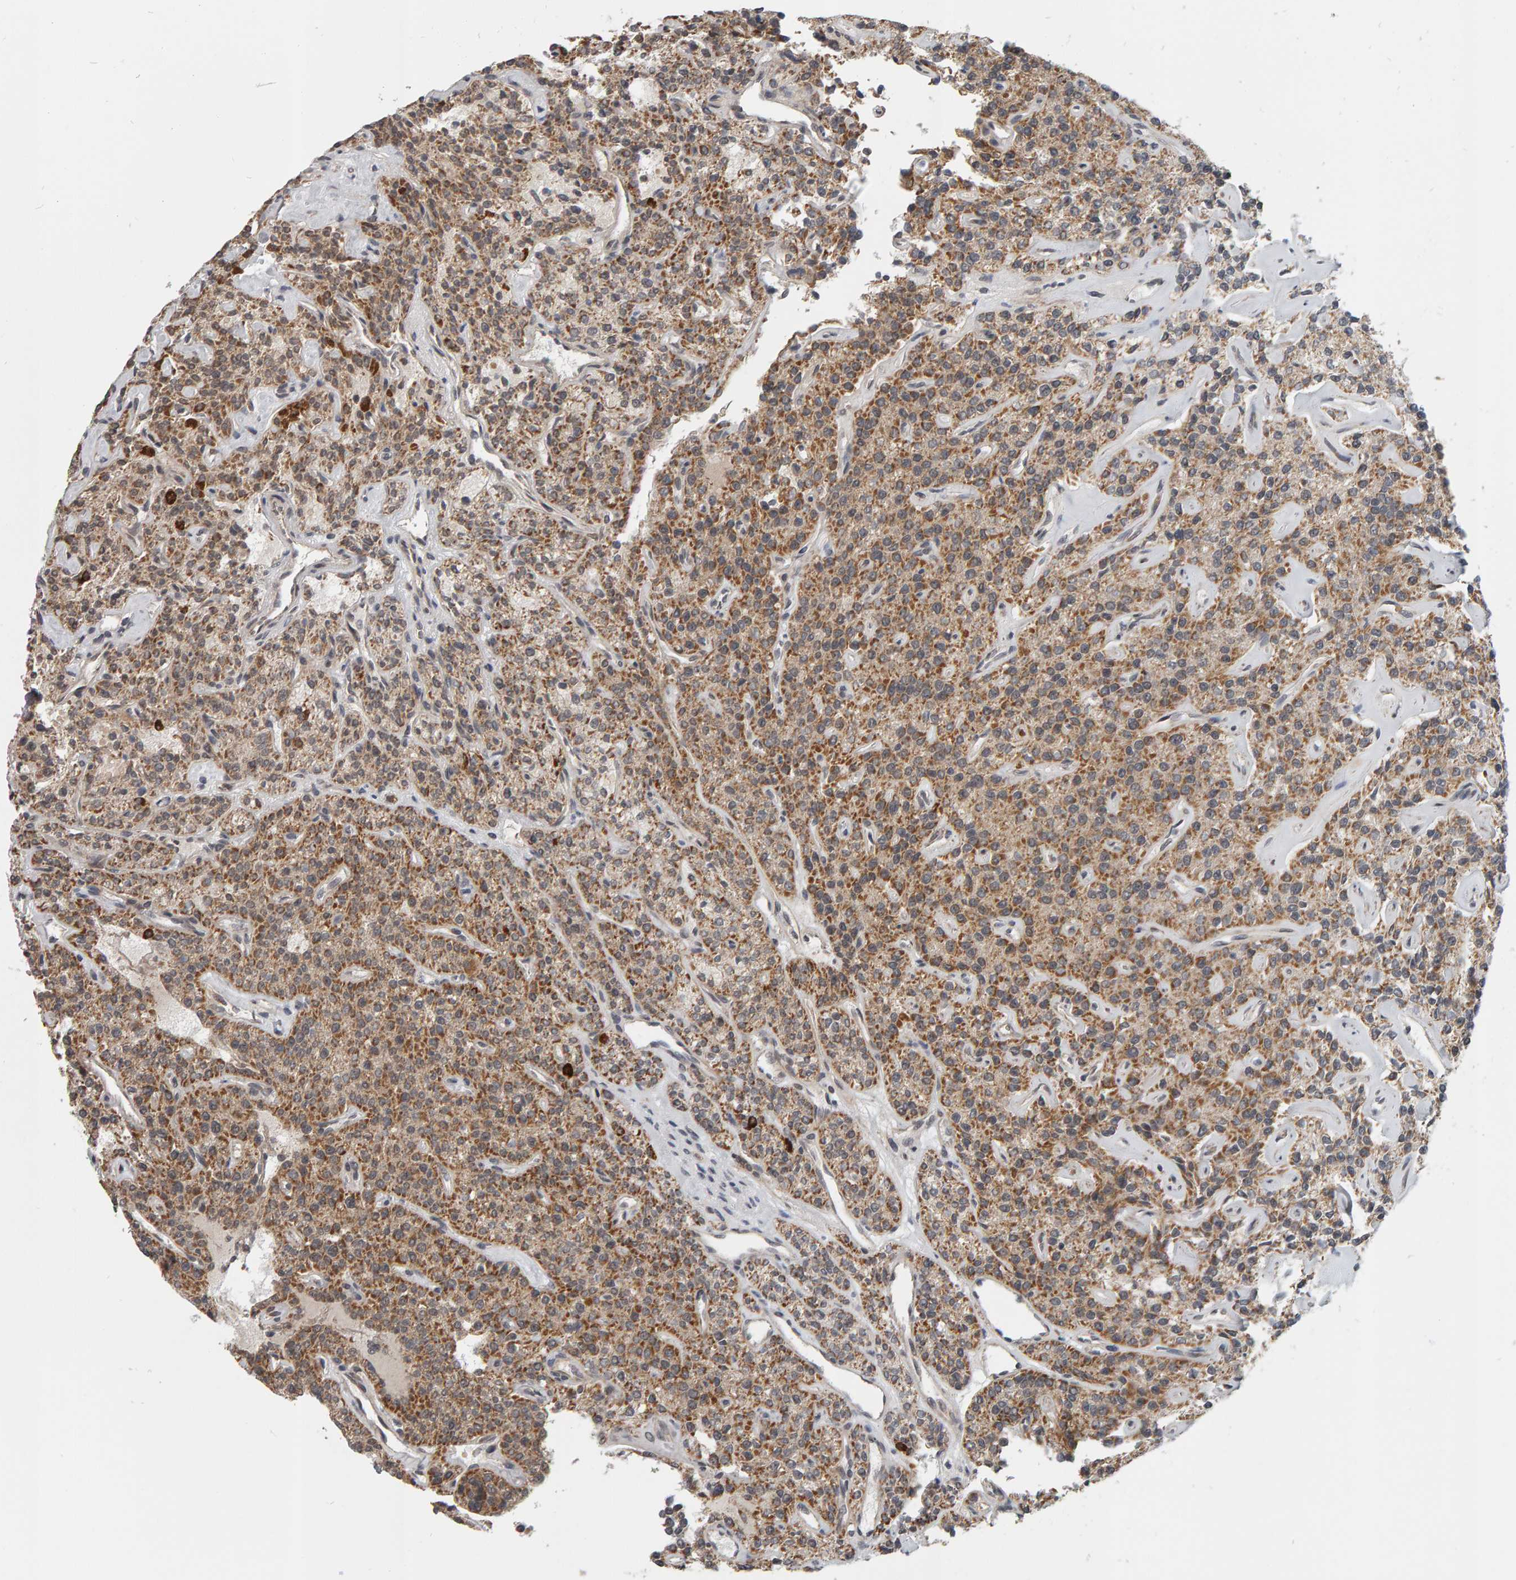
{"staining": {"intensity": "moderate", "quantity": ">75%", "location": "cytoplasmic/membranous"}, "tissue": "parathyroid gland", "cell_type": "Glandular cells", "image_type": "normal", "snomed": [{"axis": "morphology", "description": "Normal tissue, NOS"}, {"axis": "topography", "description": "Parathyroid gland"}], "caption": "High-magnification brightfield microscopy of normal parathyroid gland stained with DAB (brown) and counterstained with hematoxylin (blue). glandular cells exhibit moderate cytoplasmic/membranous staining is present in about>75% of cells. The staining is performed using DAB brown chromogen to label protein expression. The nuclei are counter-stained blue using hematoxylin.", "gene": "DAP3", "patient": {"sex": "male", "age": 46}}